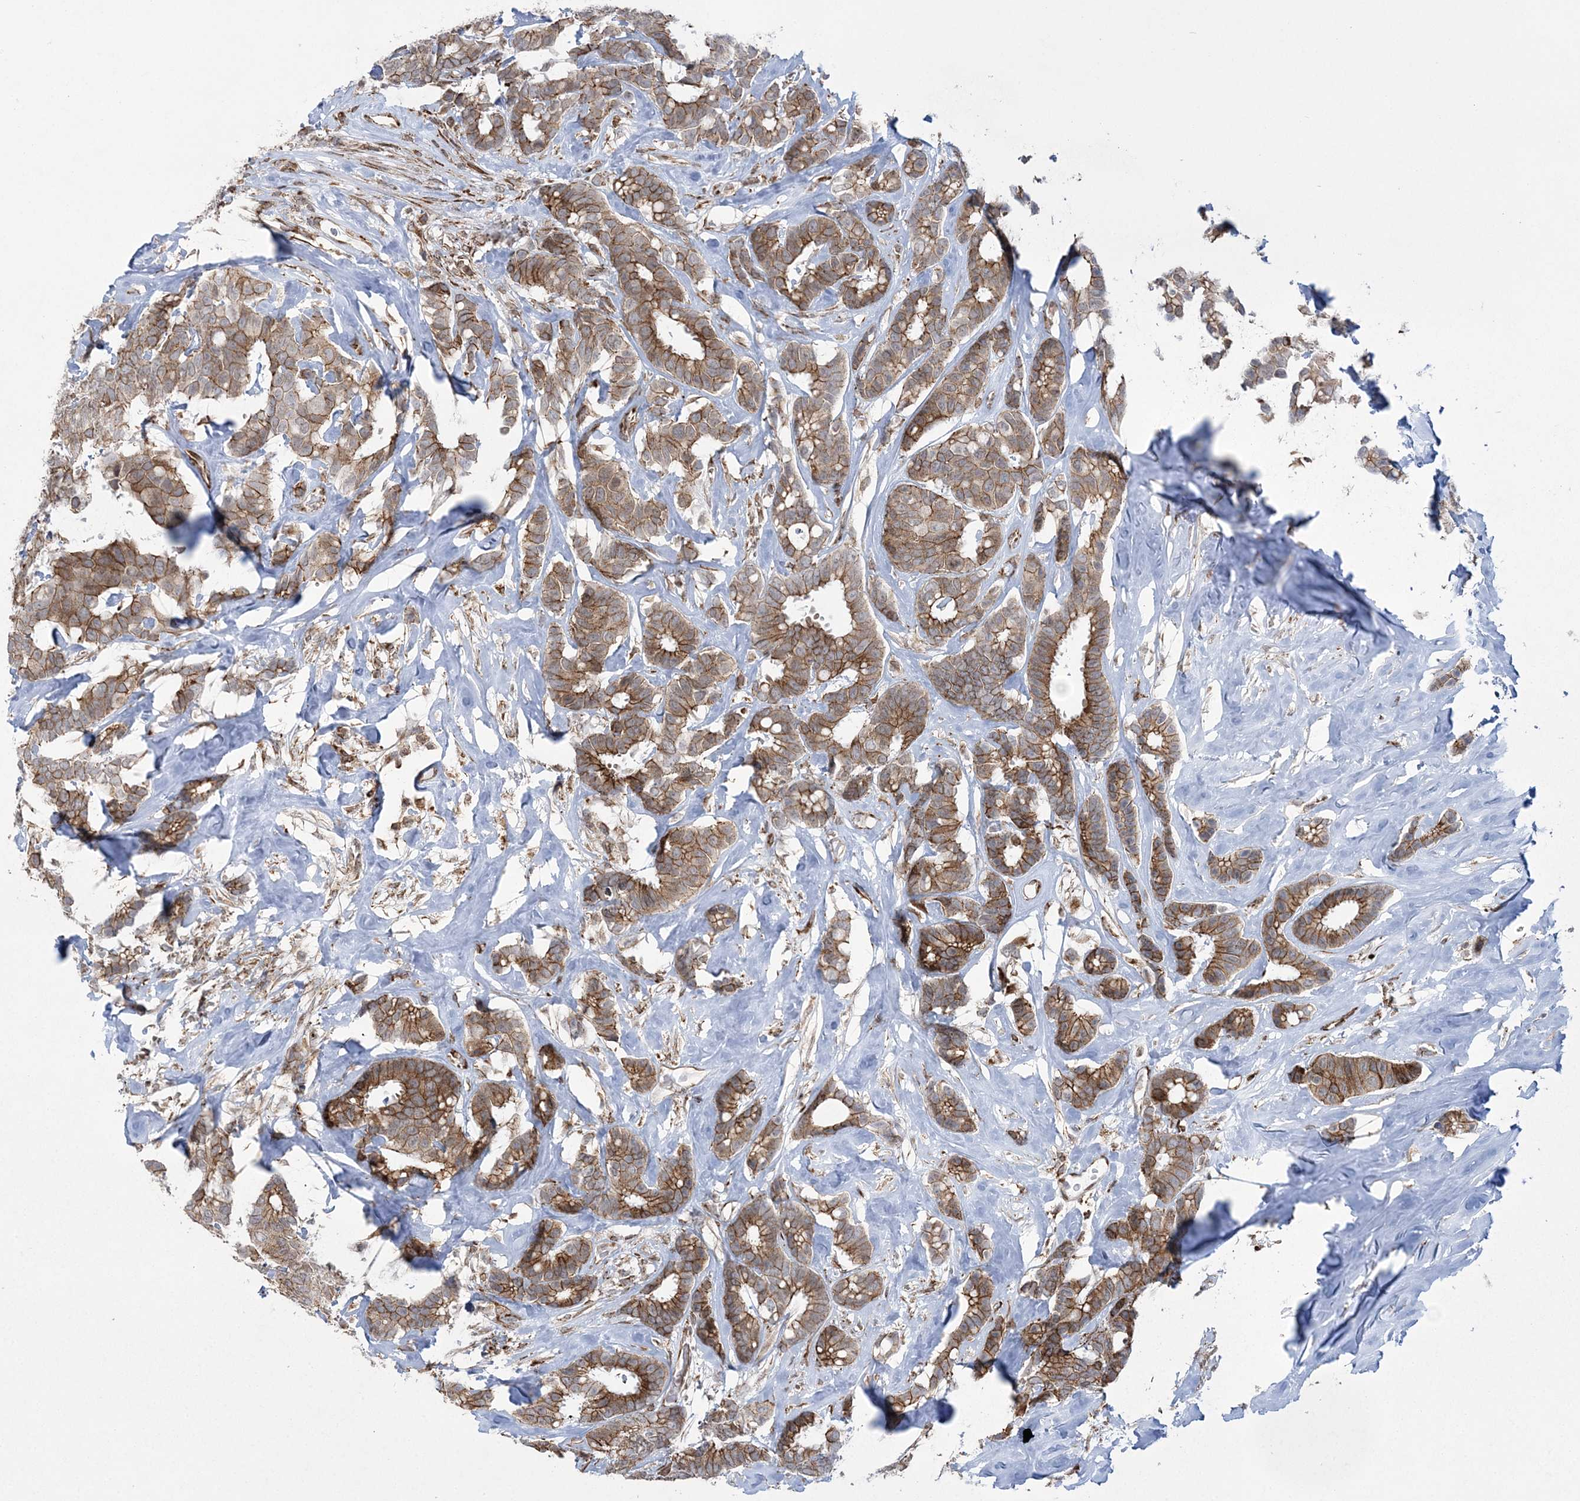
{"staining": {"intensity": "moderate", "quantity": ">75%", "location": "cytoplasmic/membranous"}, "tissue": "breast cancer", "cell_type": "Tumor cells", "image_type": "cancer", "snomed": [{"axis": "morphology", "description": "Duct carcinoma"}, {"axis": "topography", "description": "Breast"}], "caption": "Brown immunohistochemical staining in invasive ductal carcinoma (breast) shows moderate cytoplasmic/membranous staining in approximately >75% of tumor cells.", "gene": "EFCAB12", "patient": {"sex": "female", "age": 87}}